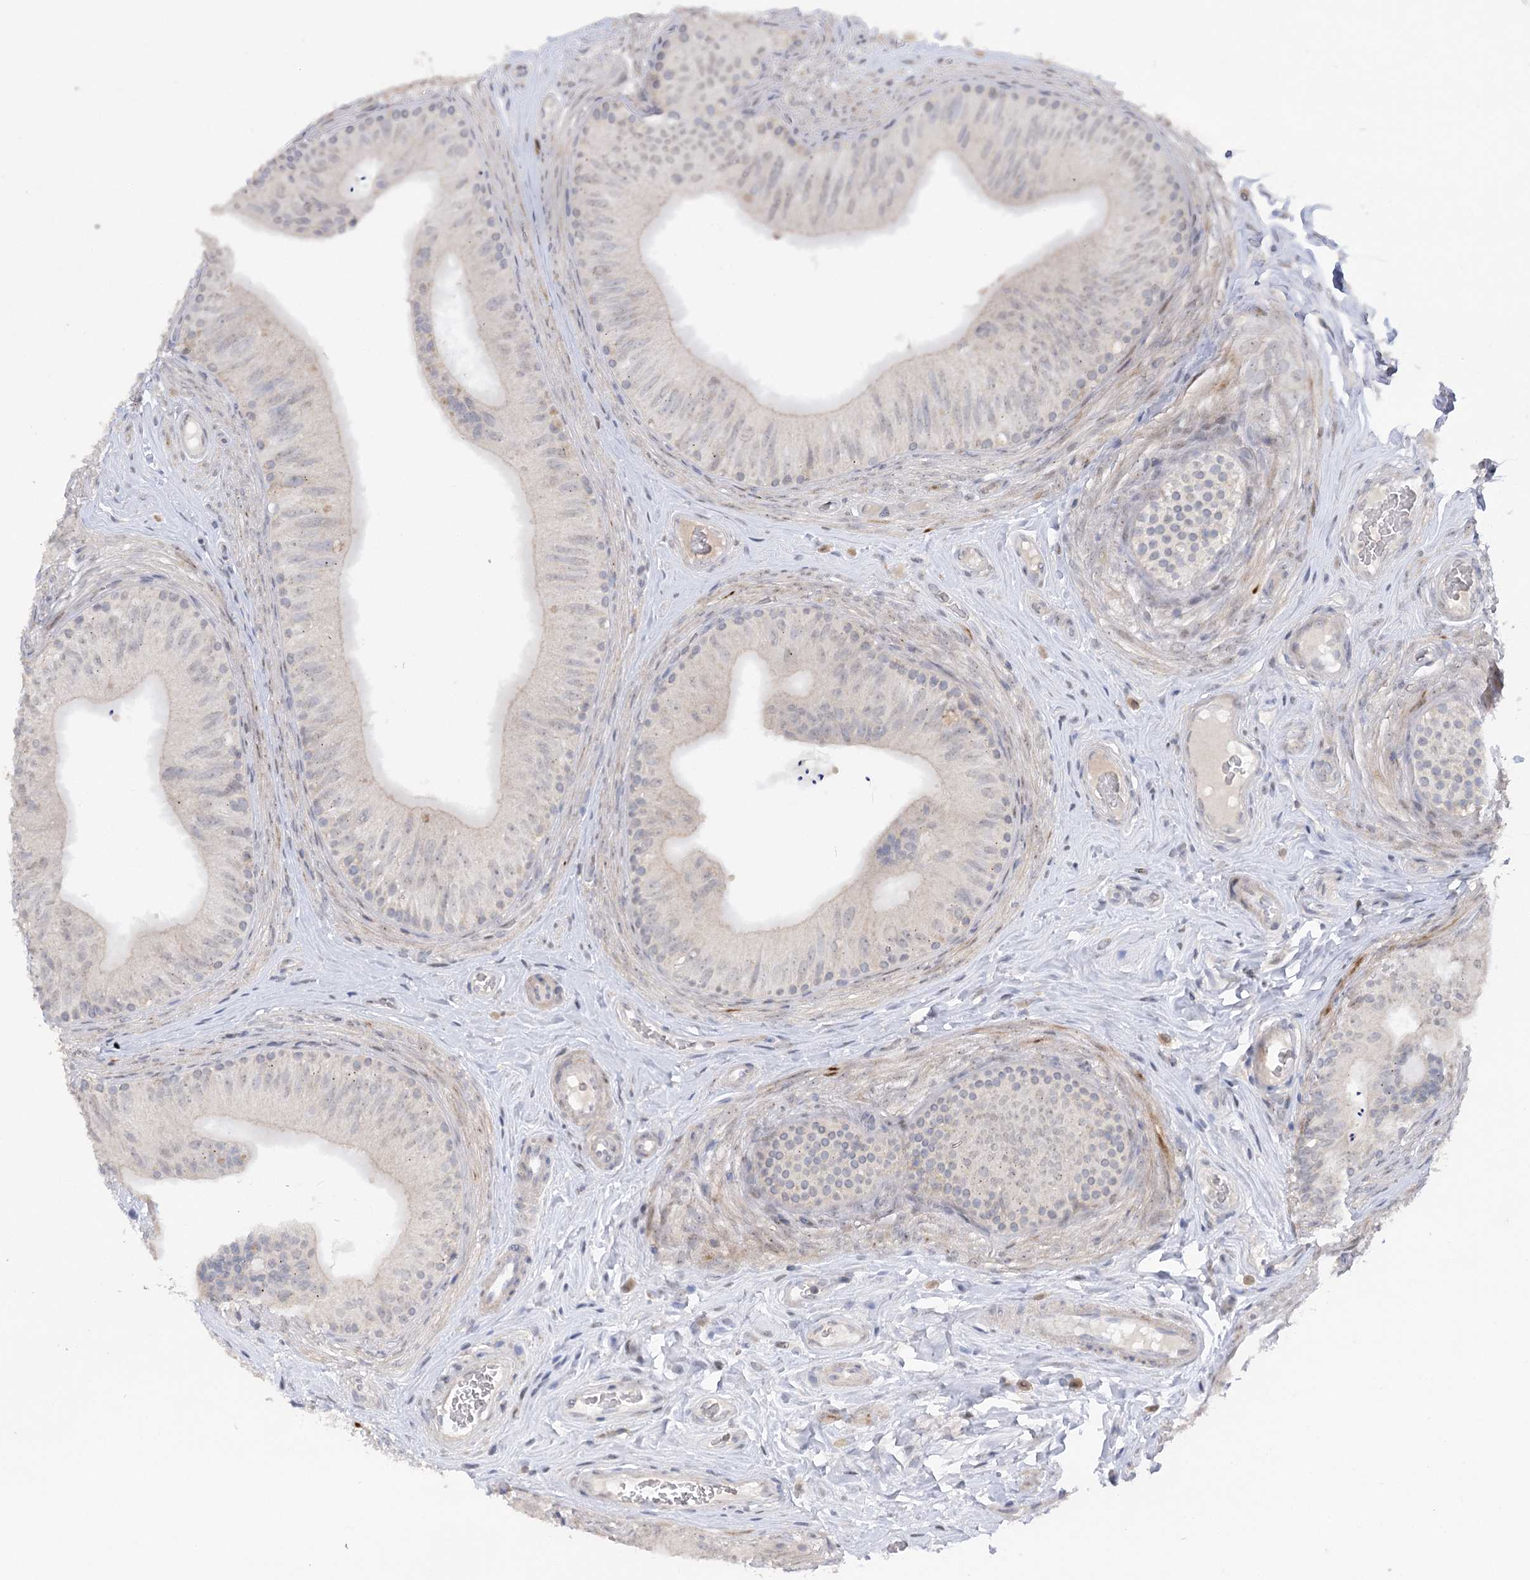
{"staining": {"intensity": "negative", "quantity": "none", "location": "none"}, "tissue": "epididymis", "cell_type": "Glandular cells", "image_type": "normal", "snomed": [{"axis": "morphology", "description": "Normal tissue, NOS"}, {"axis": "topography", "description": "Epididymis"}], "caption": "This photomicrograph is of unremarkable epididymis stained with IHC to label a protein in brown with the nuclei are counter-stained blue. There is no positivity in glandular cells.", "gene": "TRAF3IP1", "patient": {"sex": "male", "age": 46}}